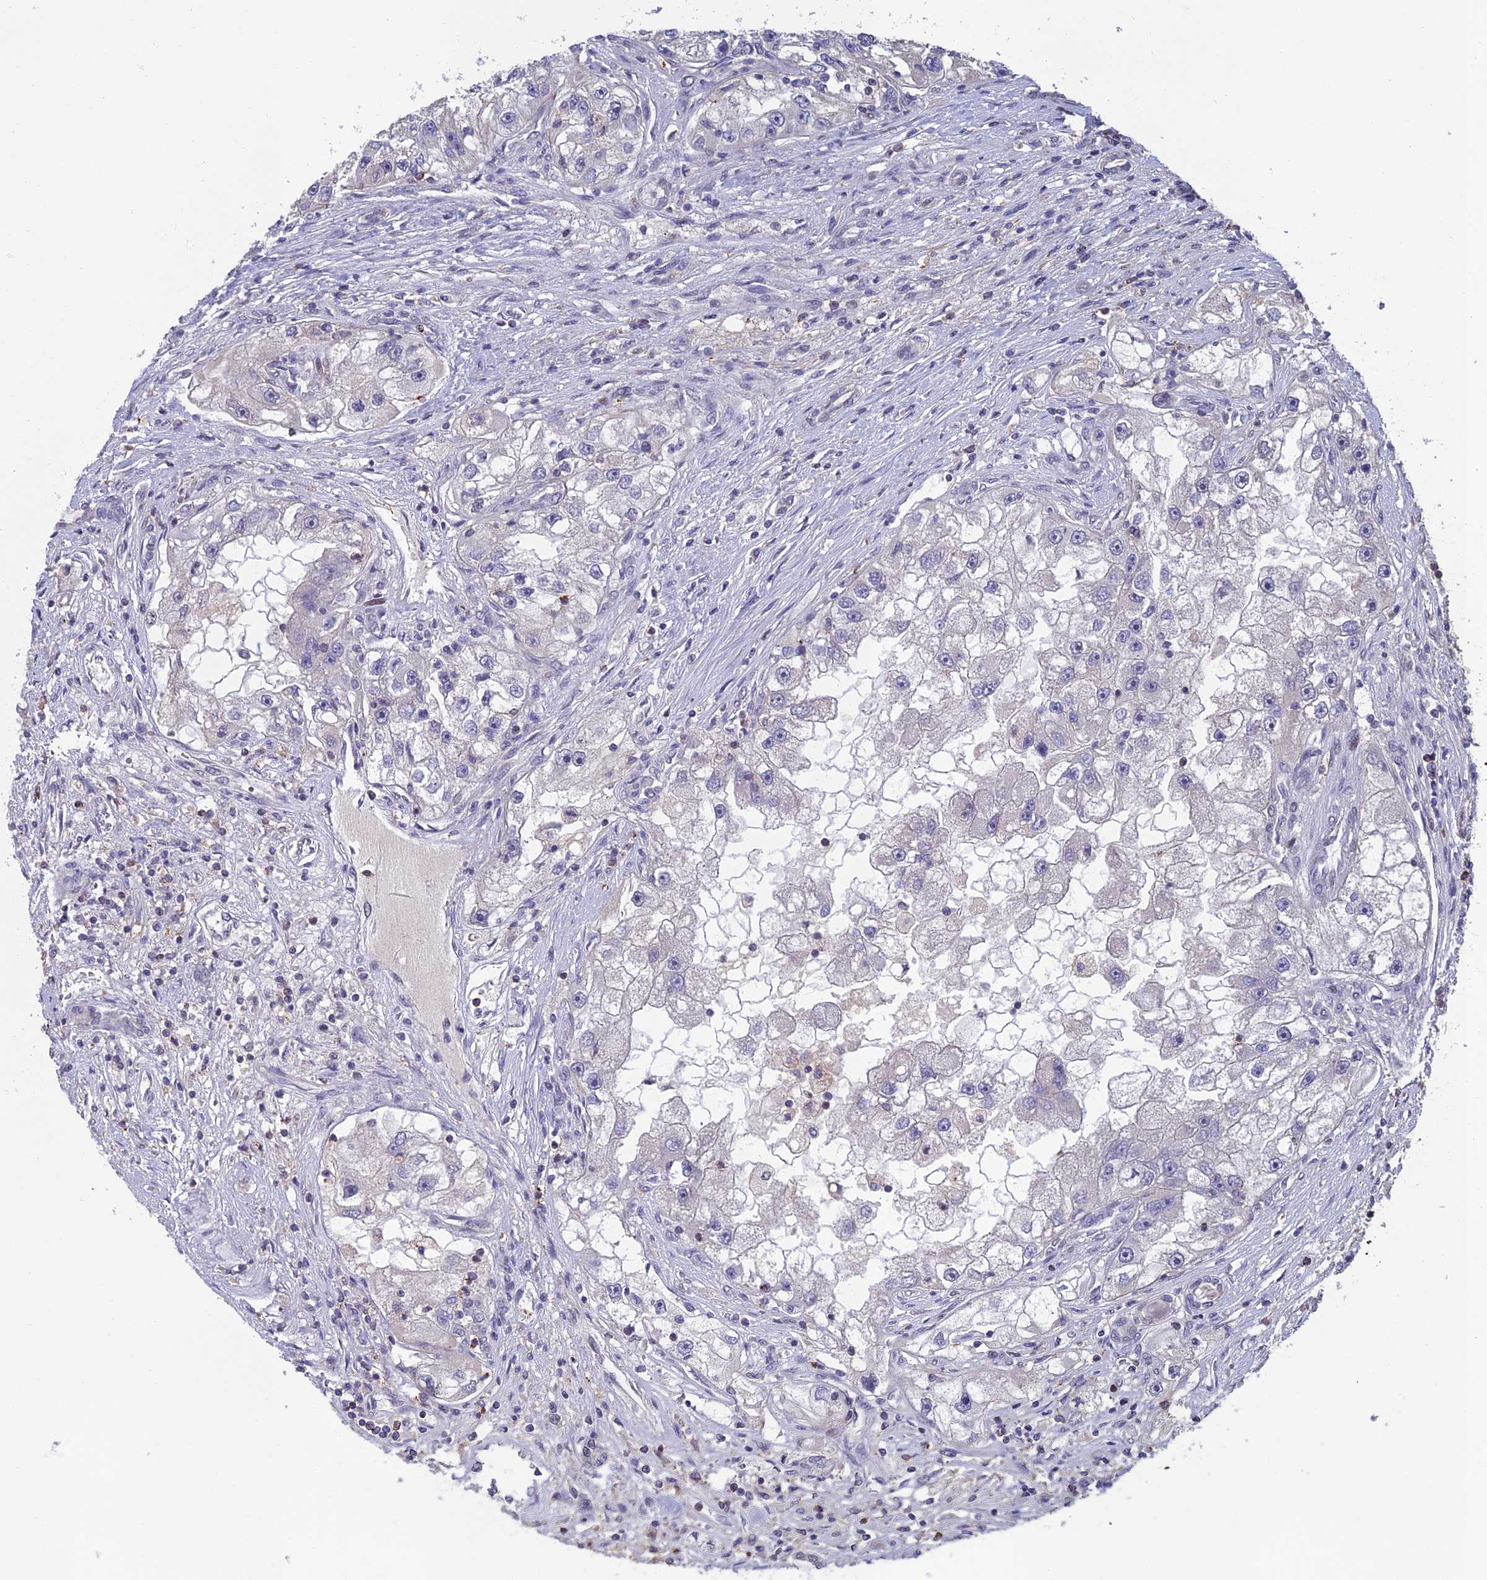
{"staining": {"intensity": "negative", "quantity": "none", "location": "none"}, "tissue": "renal cancer", "cell_type": "Tumor cells", "image_type": "cancer", "snomed": [{"axis": "morphology", "description": "Adenocarcinoma, NOS"}, {"axis": "topography", "description": "Kidney"}], "caption": "Immunohistochemistry image of neoplastic tissue: renal adenocarcinoma stained with DAB shows no significant protein staining in tumor cells.", "gene": "C15orf62", "patient": {"sex": "male", "age": 63}}